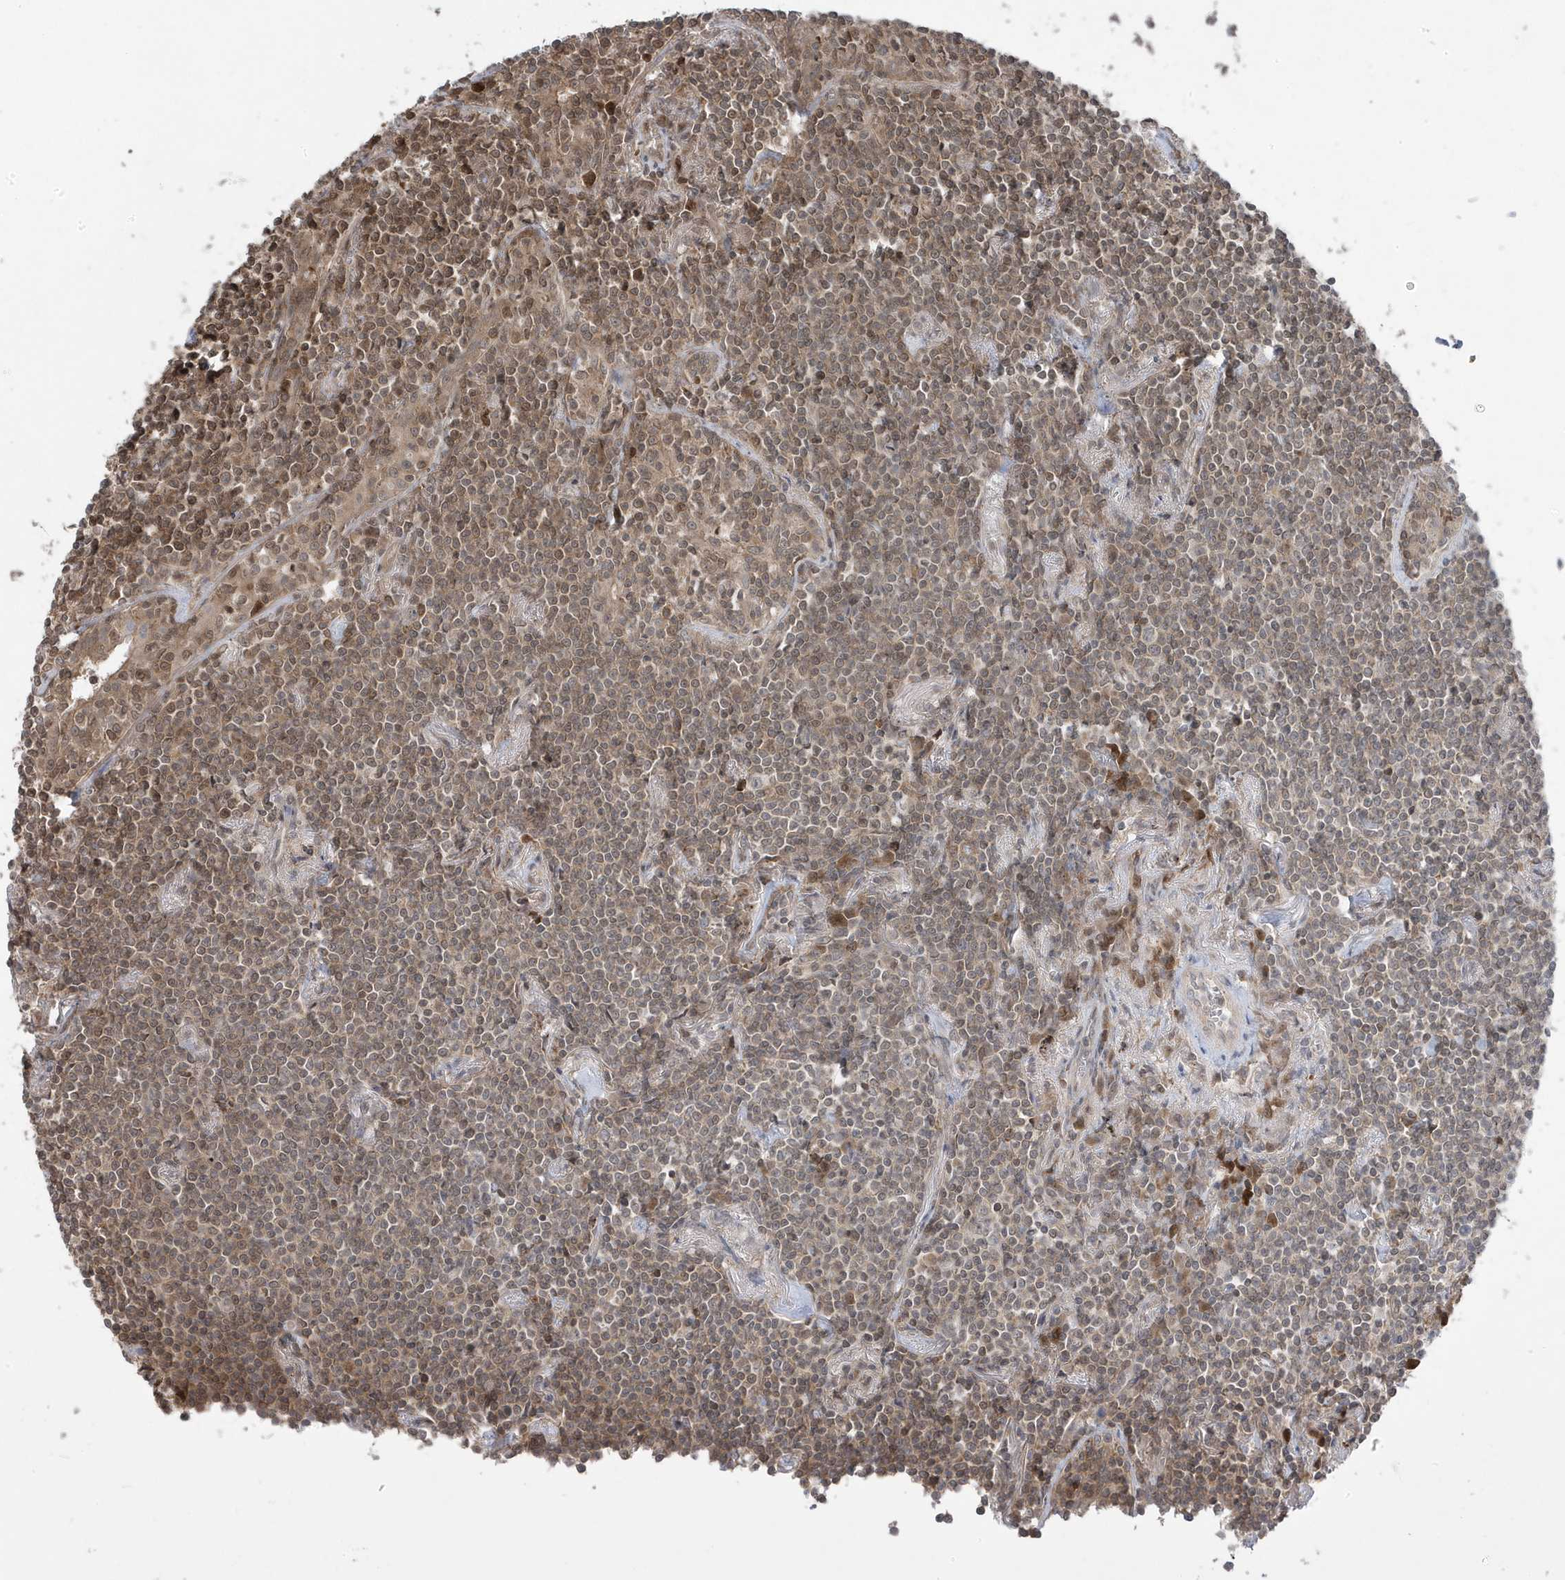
{"staining": {"intensity": "weak", "quantity": "25%-75%", "location": "nuclear"}, "tissue": "lymphoma", "cell_type": "Tumor cells", "image_type": "cancer", "snomed": [{"axis": "morphology", "description": "Malignant lymphoma, non-Hodgkin's type, Low grade"}, {"axis": "topography", "description": "Lung"}], "caption": "DAB (3,3'-diaminobenzidine) immunohistochemical staining of lymphoma exhibits weak nuclear protein expression in approximately 25%-75% of tumor cells.", "gene": "MAPK1IP1L", "patient": {"sex": "female", "age": 71}}